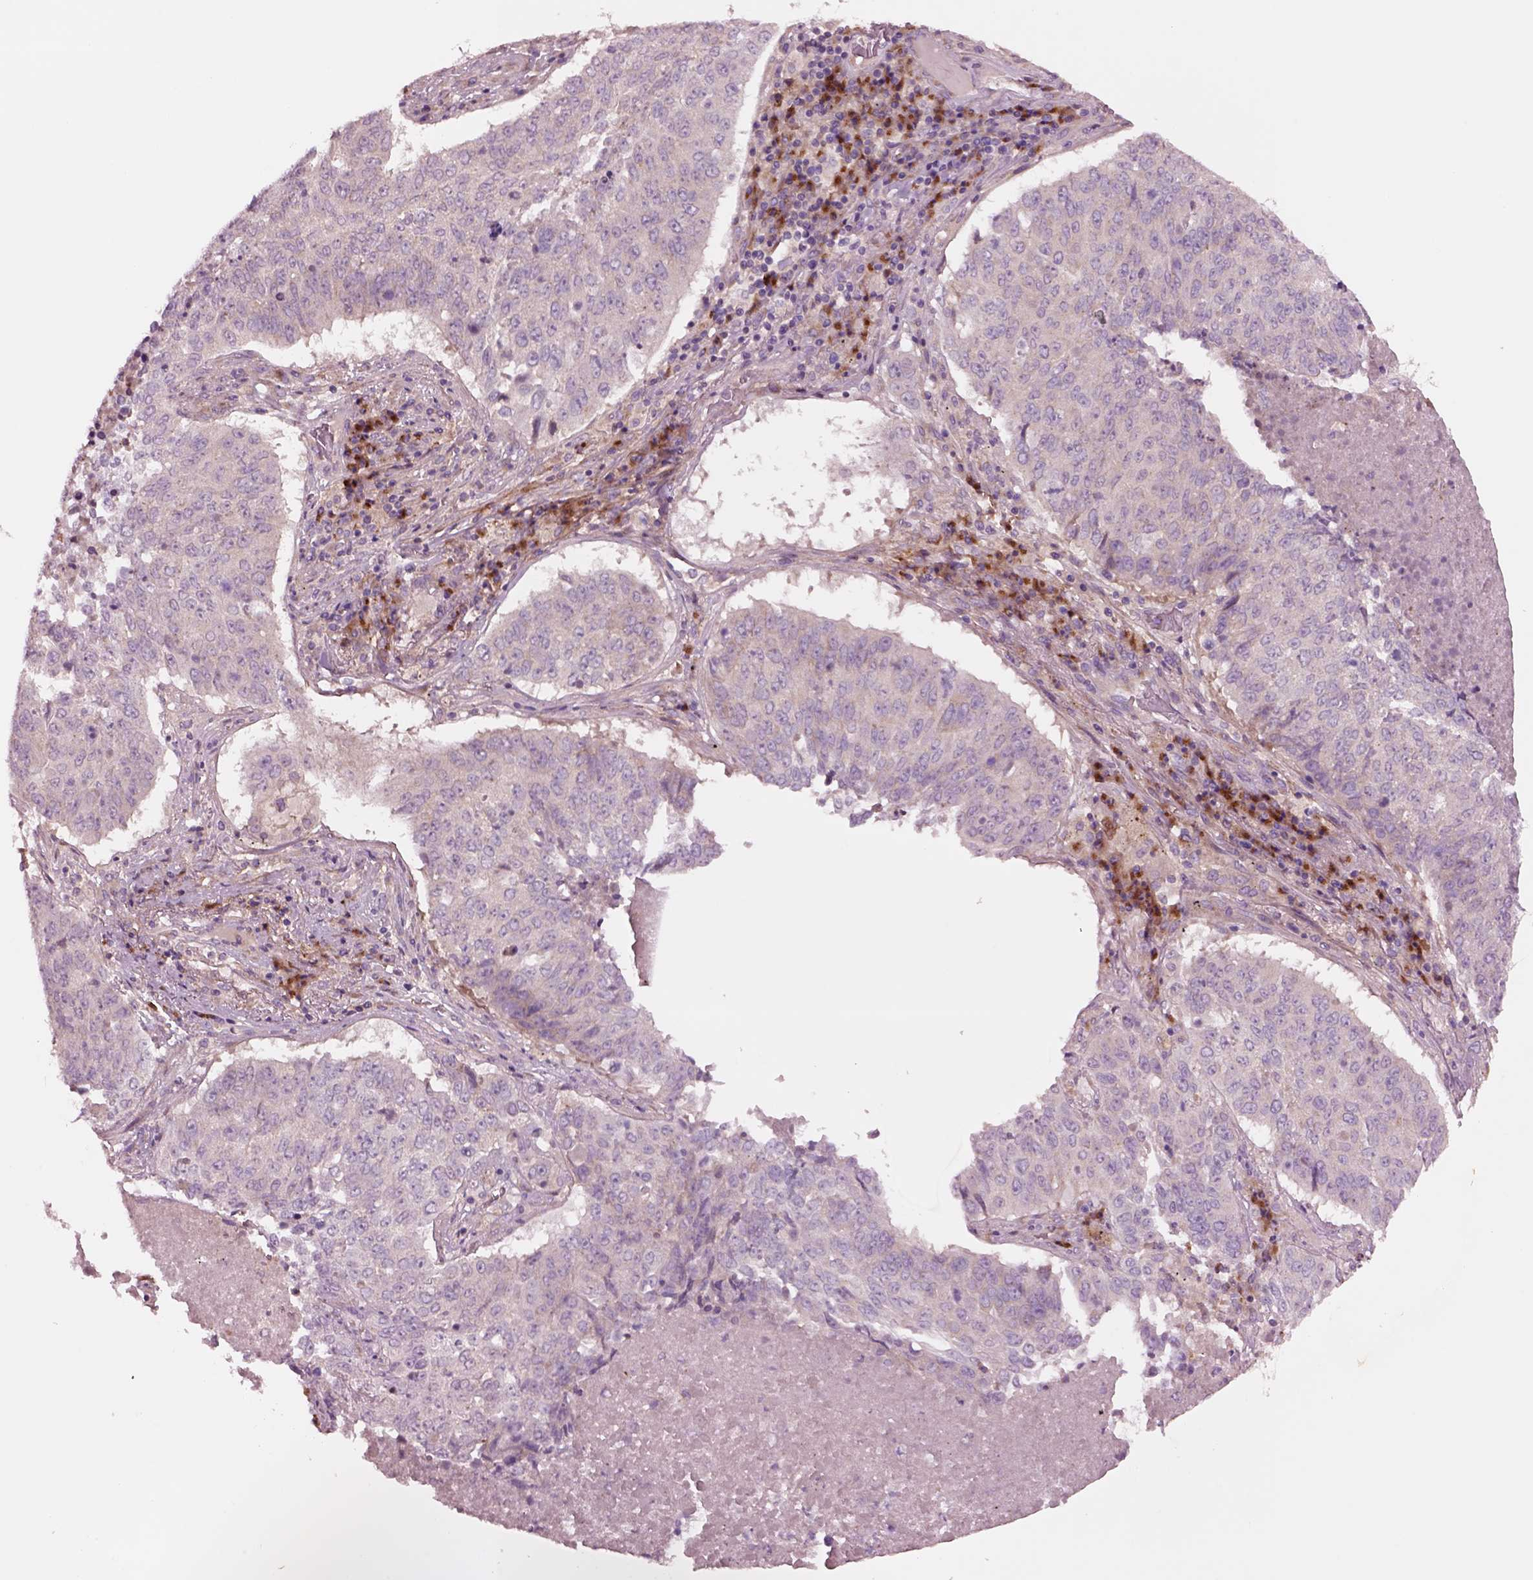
{"staining": {"intensity": "negative", "quantity": "none", "location": "none"}, "tissue": "lung cancer", "cell_type": "Tumor cells", "image_type": "cancer", "snomed": [{"axis": "morphology", "description": "Normal tissue, NOS"}, {"axis": "morphology", "description": "Squamous cell carcinoma, NOS"}, {"axis": "topography", "description": "Bronchus"}, {"axis": "topography", "description": "Lung"}], "caption": "Immunohistochemical staining of lung cancer (squamous cell carcinoma) reveals no significant expression in tumor cells. The staining is performed using DAB (3,3'-diaminobenzidine) brown chromogen with nuclei counter-stained in using hematoxylin.", "gene": "SEC23A", "patient": {"sex": "male", "age": 64}}